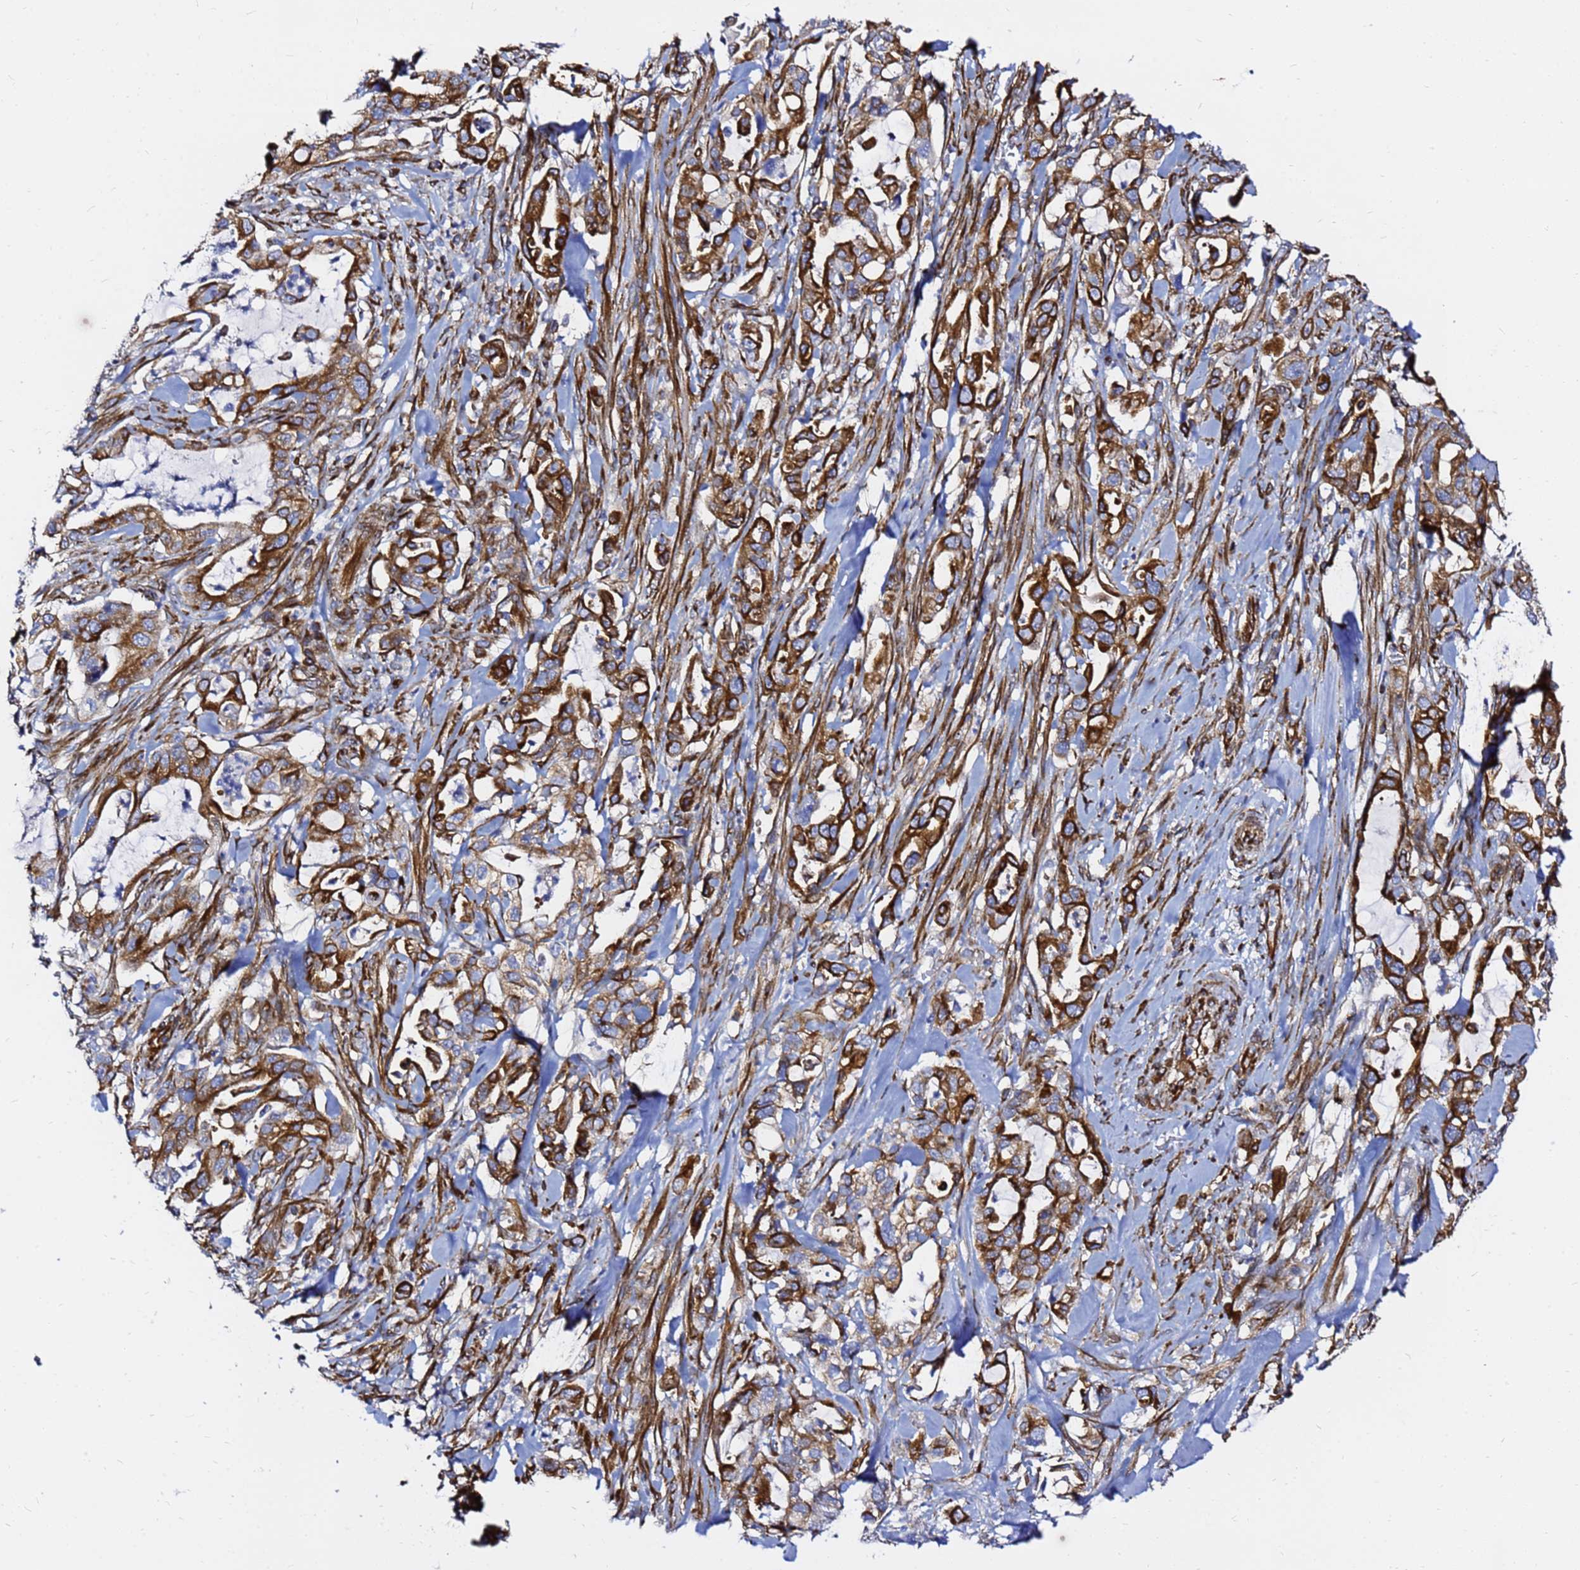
{"staining": {"intensity": "strong", "quantity": ">75%", "location": "cytoplasmic/membranous"}, "tissue": "pancreatic cancer", "cell_type": "Tumor cells", "image_type": "cancer", "snomed": [{"axis": "morphology", "description": "Adenocarcinoma, NOS"}, {"axis": "topography", "description": "Pancreas"}], "caption": "Human pancreatic cancer stained for a protein (brown) displays strong cytoplasmic/membranous positive staining in approximately >75% of tumor cells.", "gene": "TUBA8", "patient": {"sex": "female", "age": 61}}